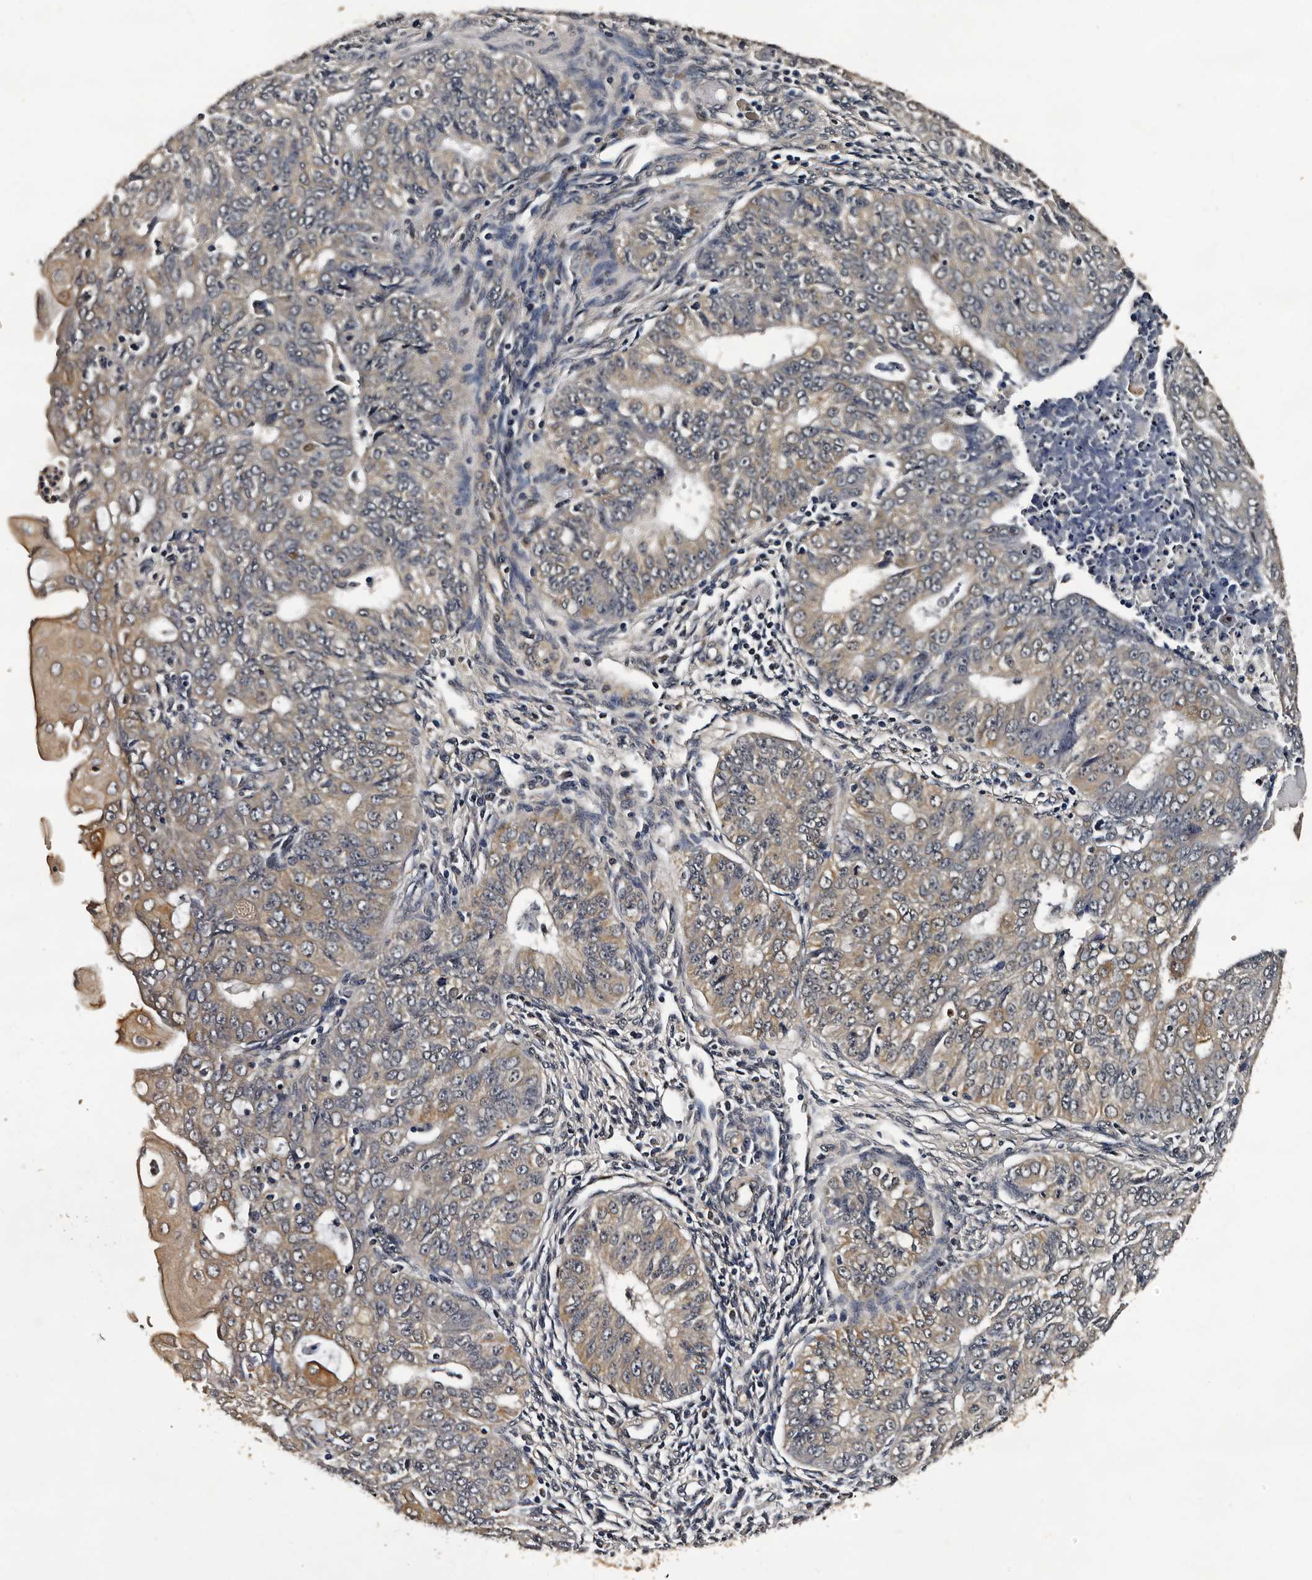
{"staining": {"intensity": "weak", "quantity": ">75%", "location": "cytoplasmic/membranous"}, "tissue": "endometrial cancer", "cell_type": "Tumor cells", "image_type": "cancer", "snomed": [{"axis": "morphology", "description": "Adenocarcinoma, NOS"}, {"axis": "topography", "description": "Endometrium"}], "caption": "Tumor cells display weak cytoplasmic/membranous staining in approximately >75% of cells in endometrial adenocarcinoma. Nuclei are stained in blue.", "gene": "CPNE3", "patient": {"sex": "female", "age": 32}}